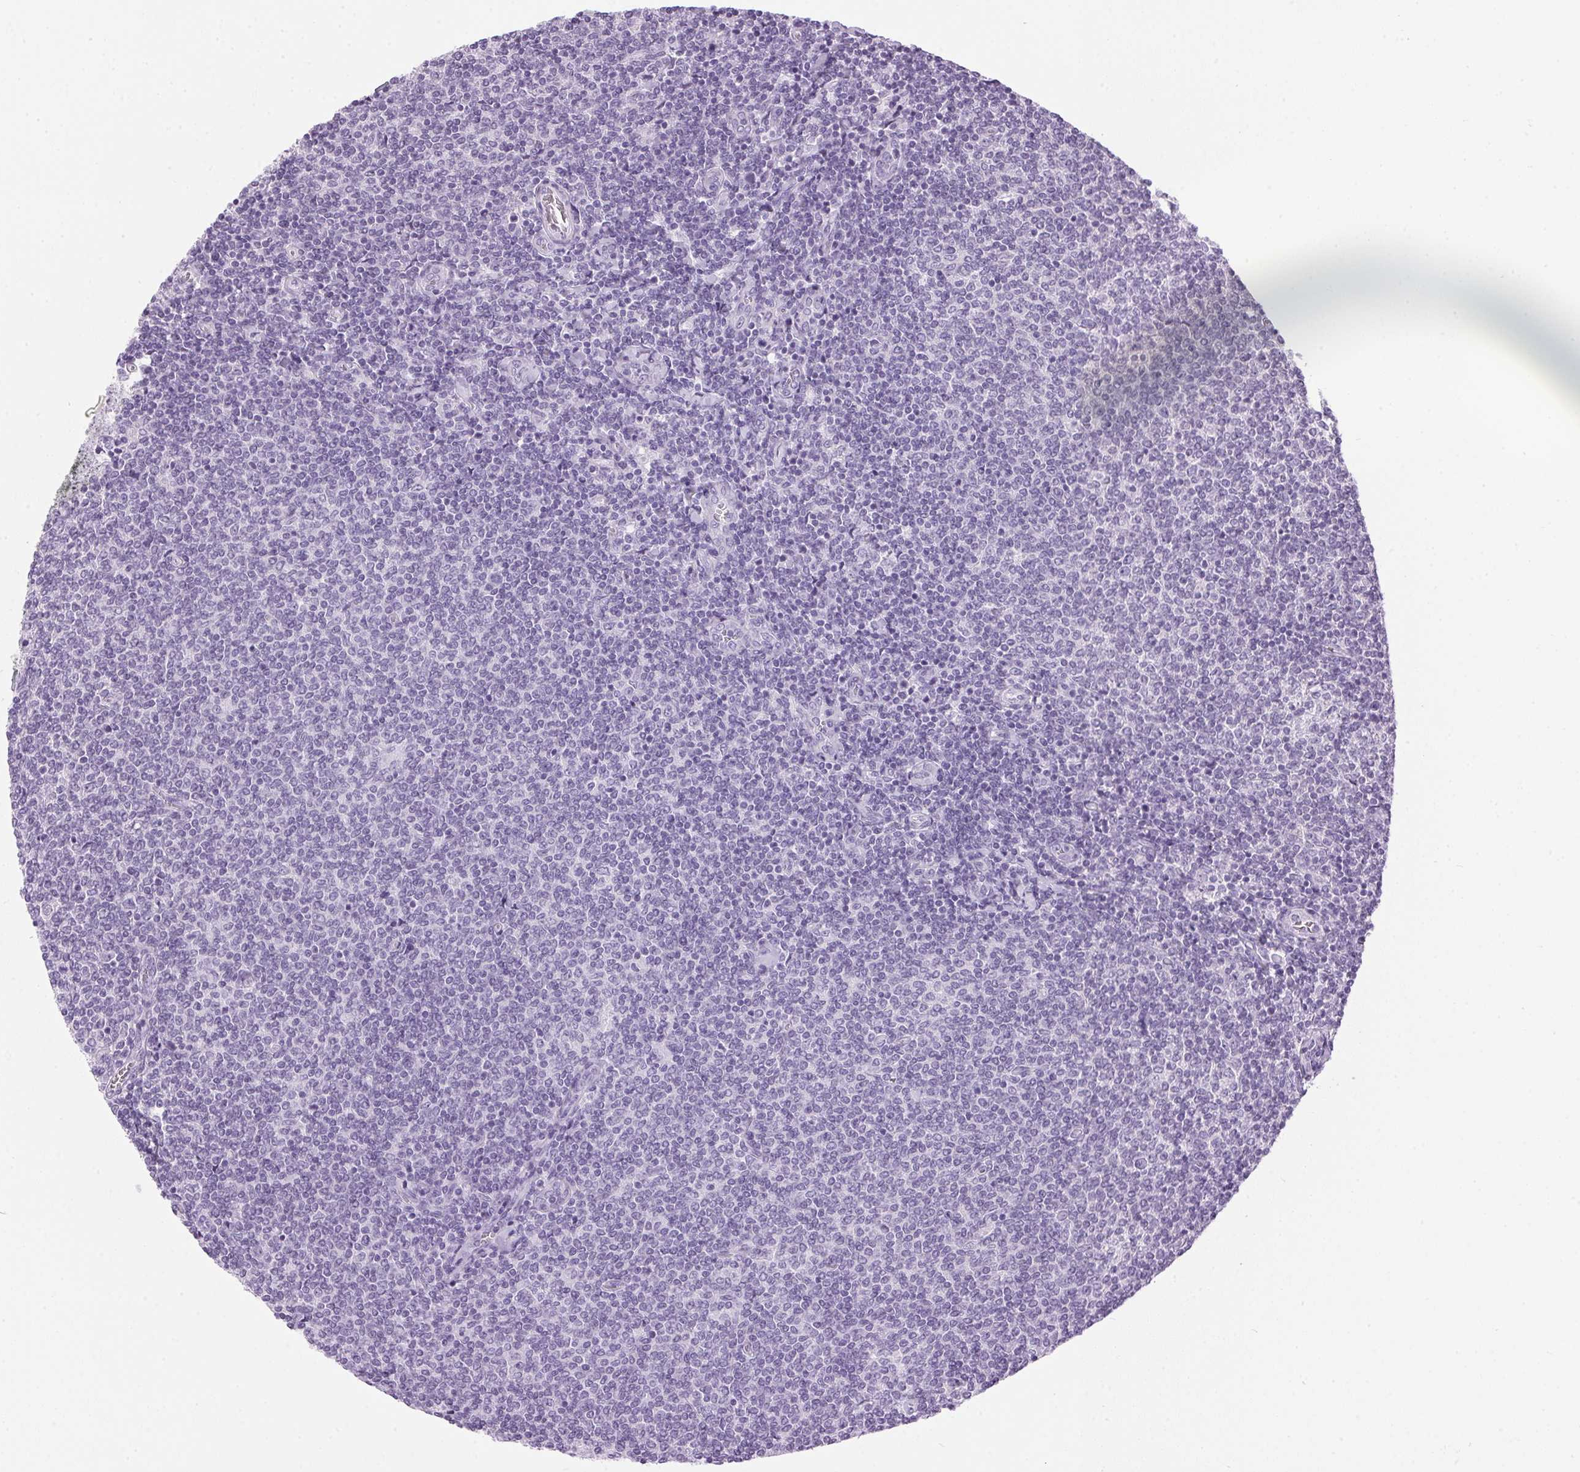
{"staining": {"intensity": "negative", "quantity": "none", "location": "none"}, "tissue": "lymphoma", "cell_type": "Tumor cells", "image_type": "cancer", "snomed": [{"axis": "morphology", "description": "Malignant lymphoma, non-Hodgkin's type, Low grade"}, {"axis": "topography", "description": "Lymph node"}], "caption": "The IHC histopathology image has no significant expression in tumor cells of lymphoma tissue.", "gene": "SP7", "patient": {"sex": "male", "age": 52}}